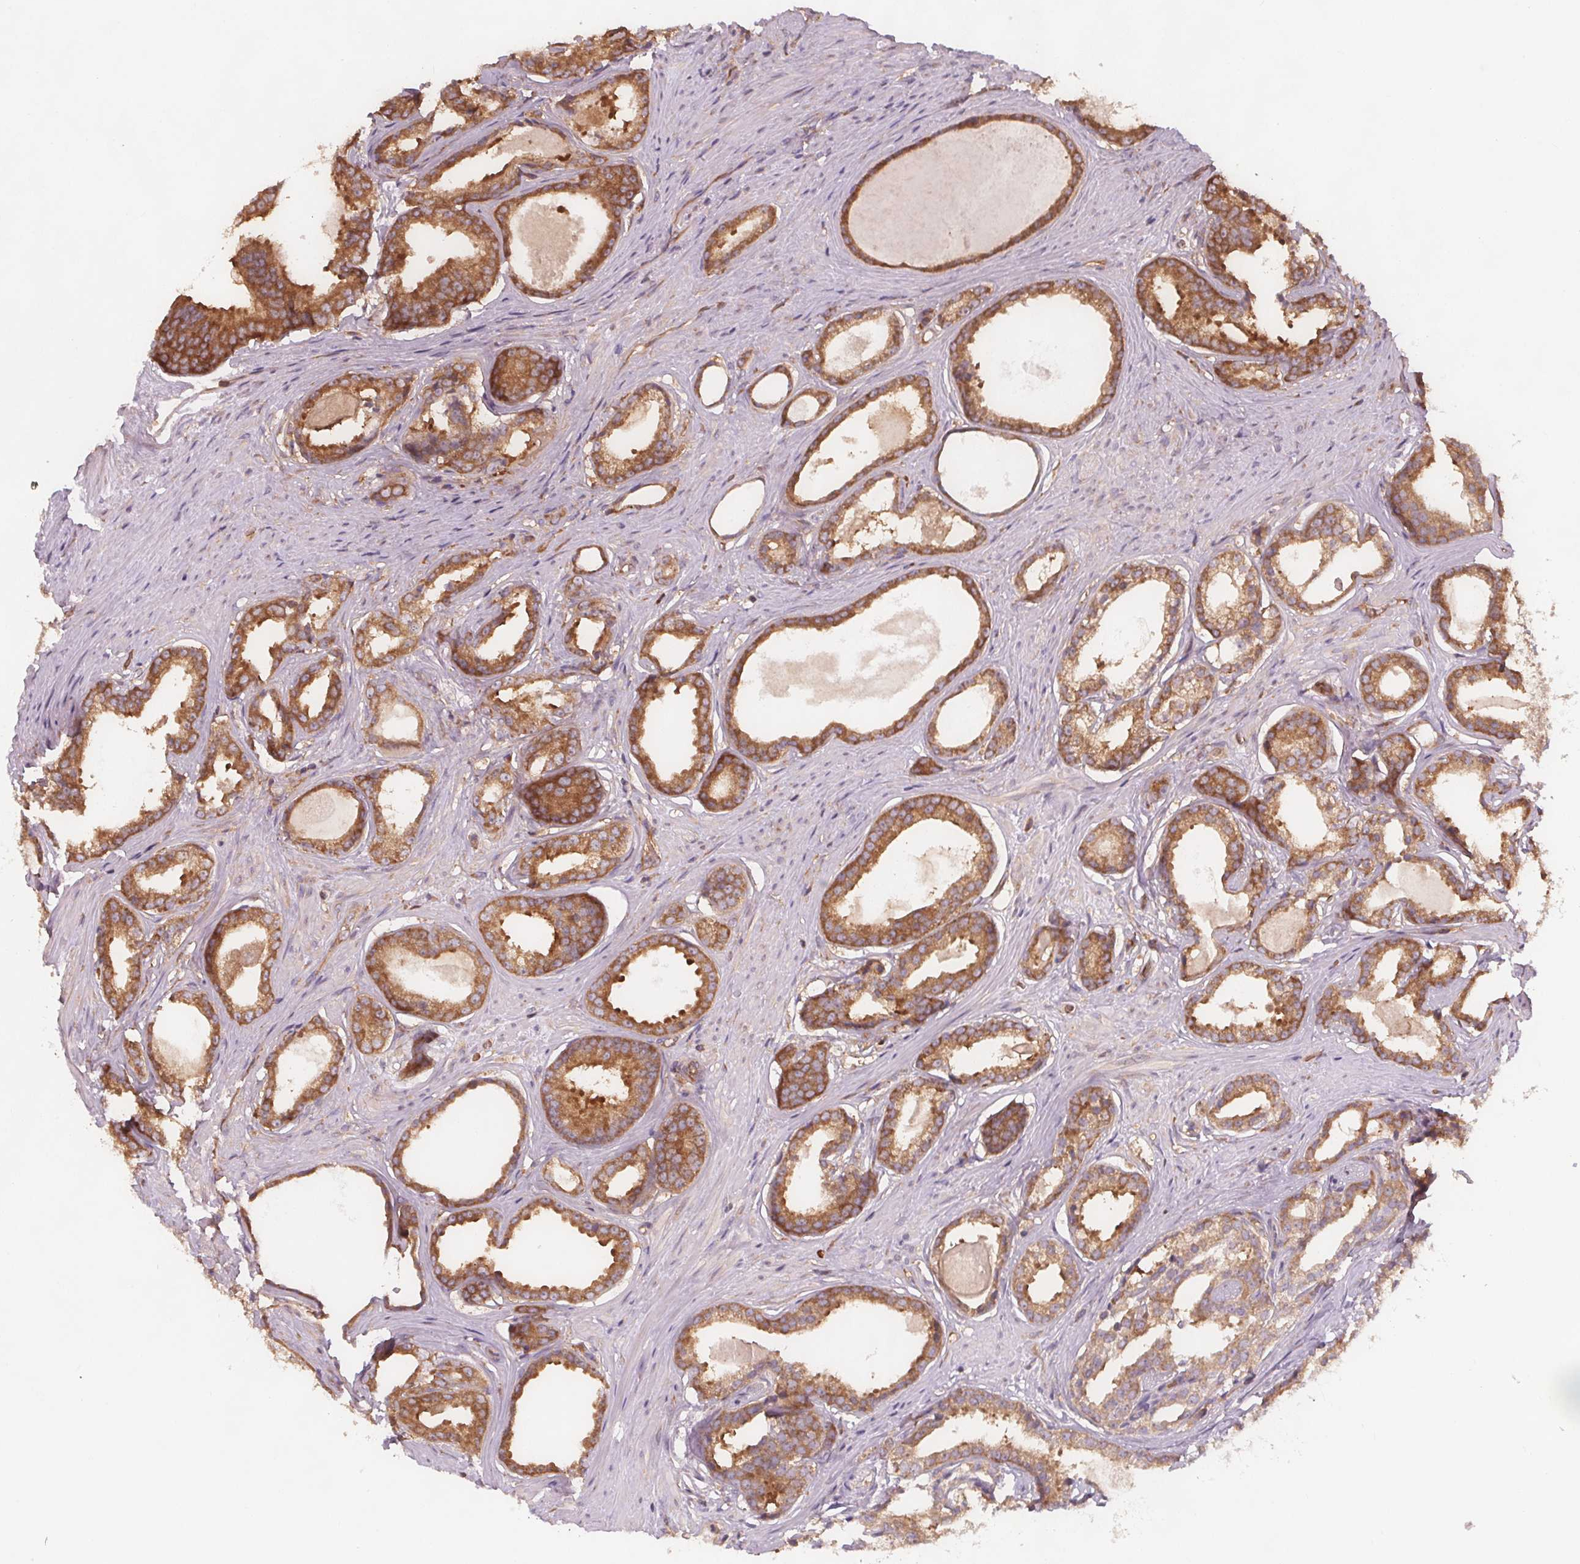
{"staining": {"intensity": "moderate", "quantity": ">75%", "location": "cytoplasmic/membranous"}, "tissue": "prostate cancer", "cell_type": "Tumor cells", "image_type": "cancer", "snomed": [{"axis": "morphology", "description": "Adenocarcinoma, Low grade"}, {"axis": "topography", "description": "Prostate"}], "caption": "A high-resolution photomicrograph shows IHC staining of prostate adenocarcinoma (low-grade), which exhibits moderate cytoplasmic/membranous positivity in about >75% of tumor cells.", "gene": "EIF3D", "patient": {"sex": "male", "age": 65}}